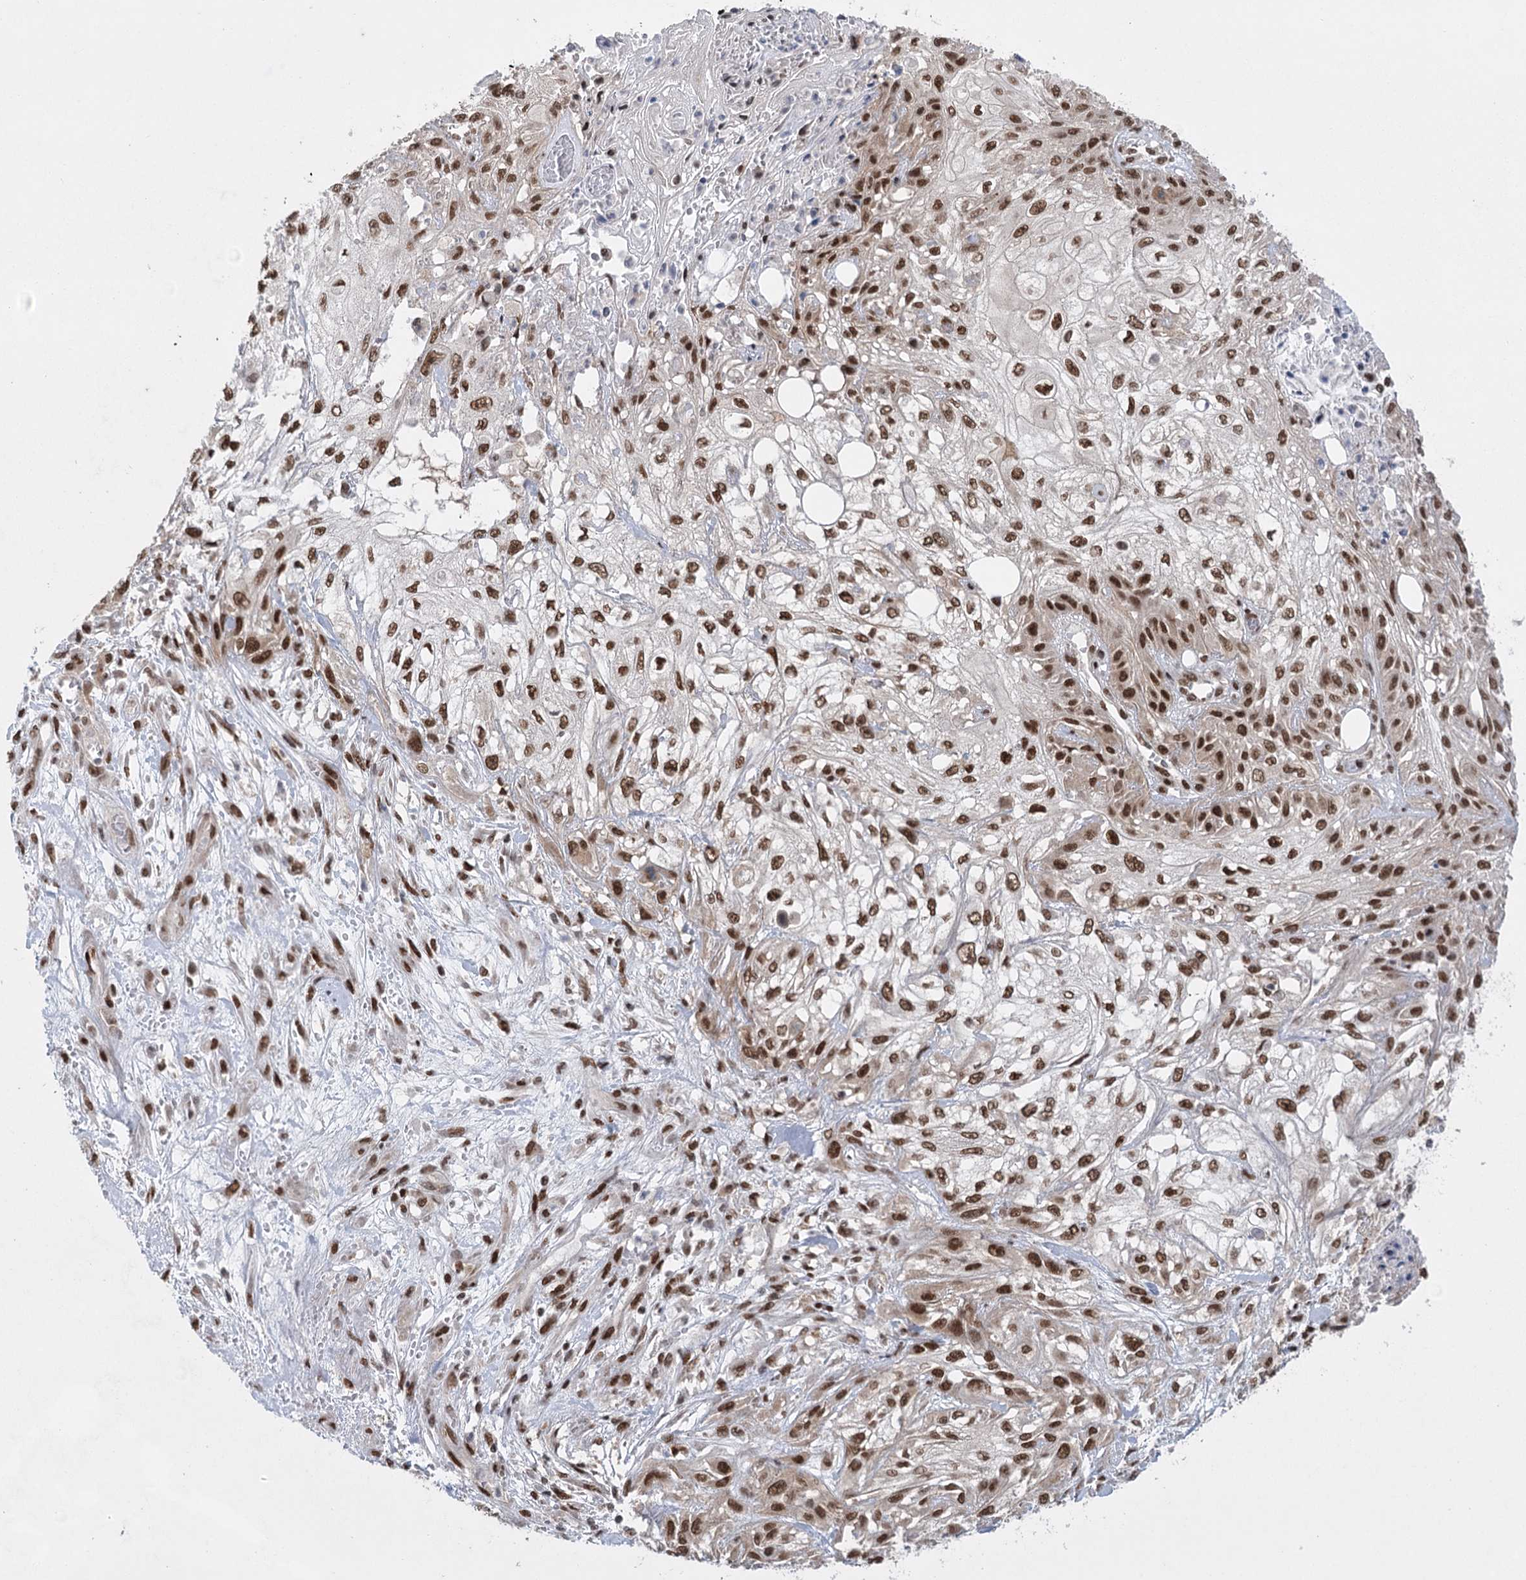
{"staining": {"intensity": "moderate", "quantity": ">75%", "location": "nuclear"}, "tissue": "skin cancer", "cell_type": "Tumor cells", "image_type": "cancer", "snomed": [{"axis": "morphology", "description": "Squamous cell carcinoma, NOS"}, {"axis": "morphology", "description": "Squamous cell carcinoma, metastatic, NOS"}, {"axis": "topography", "description": "Skin"}, {"axis": "topography", "description": "Lymph node"}], "caption": "Immunohistochemistry (DAB) staining of human skin squamous cell carcinoma shows moderate nuclear protein staining in about >75% of tumor cells.", "gene": "ZCCHC8", "patient": {"sex": "male", "age": 75}}